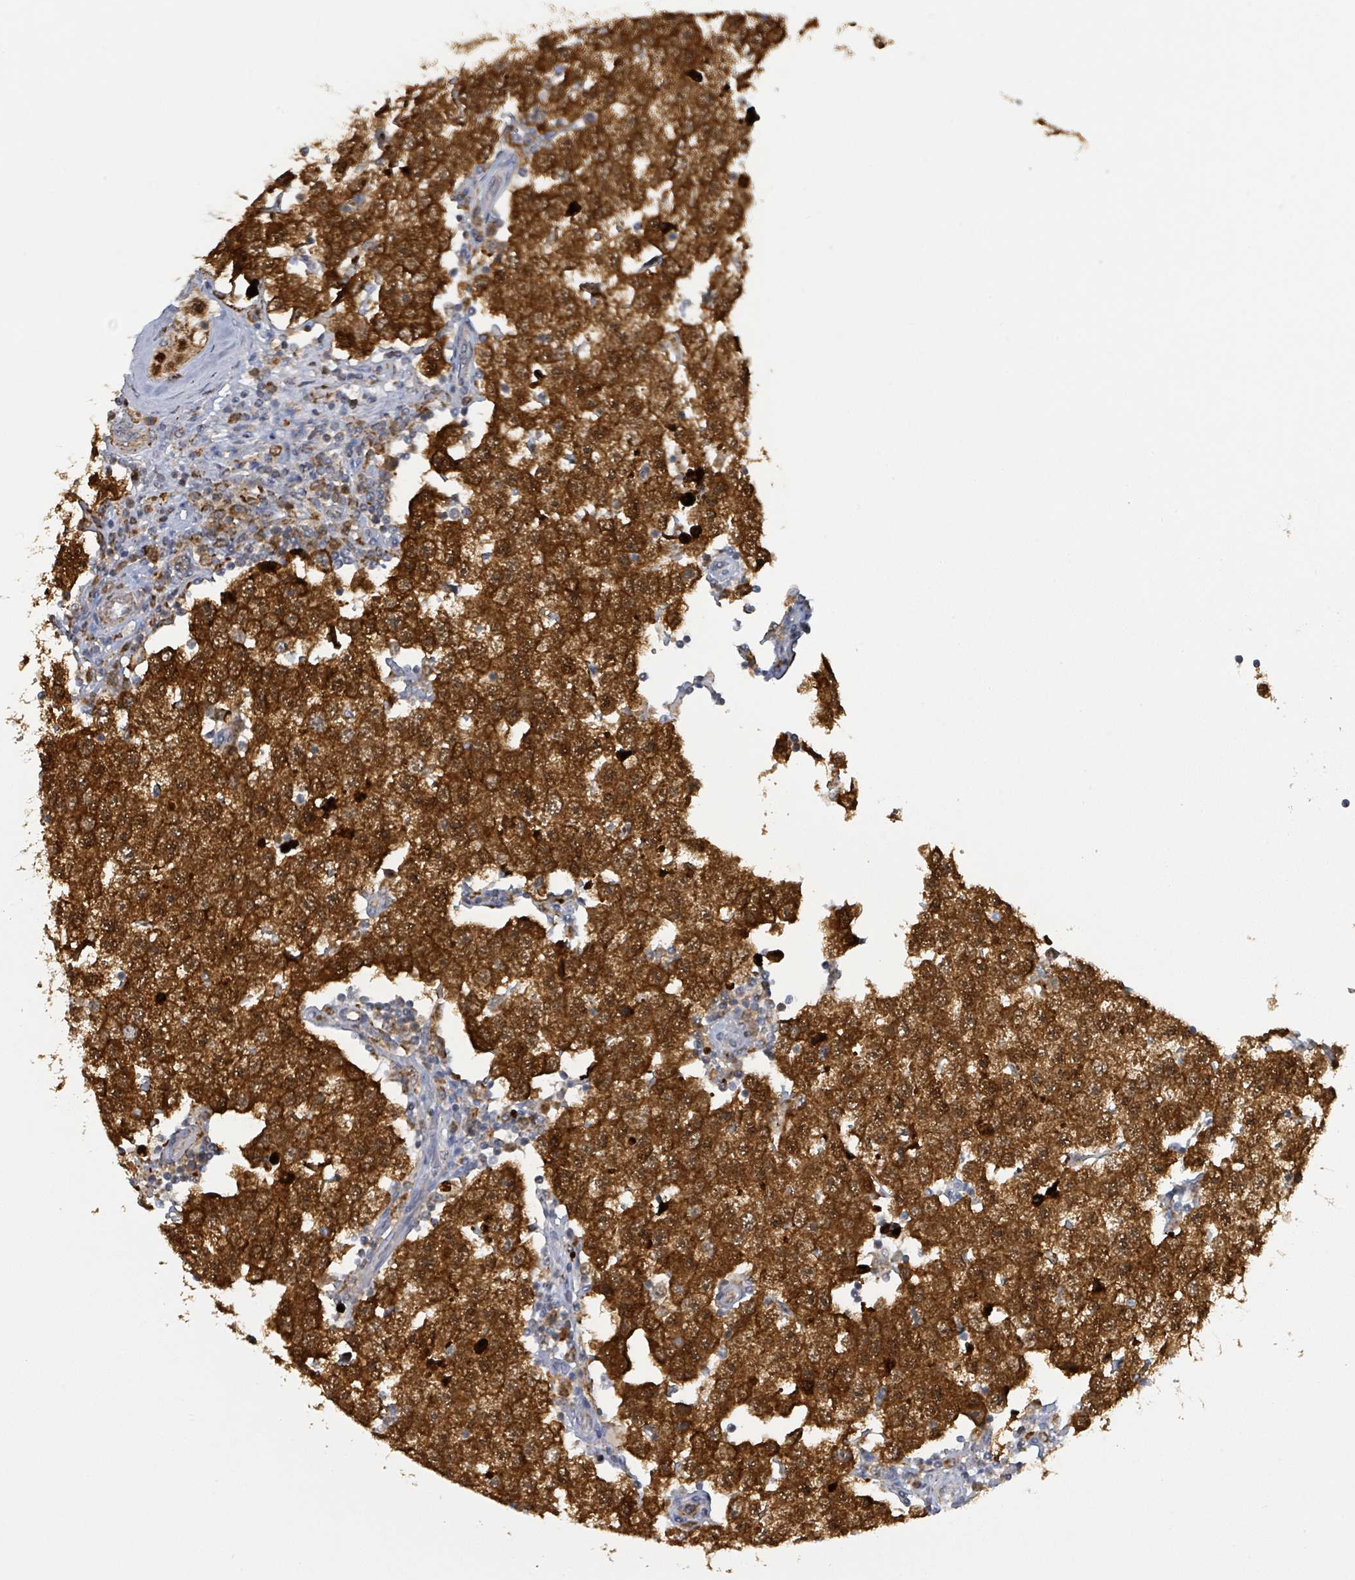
{"staining": {"intensity": "strong", "quantity": ">75%", "location": "cytoplasmic/membranous,nuclear"}, "tissue": "testis cancer", "cell_type": "Tumor cells", "image_type": "cancer", "snomed": [{"axis": "morphology", "description": "Seminoma, NOS"}, {"axis": "topography", "description": "Testis"}], "caption": "The image displays a brown stain indicating the presence of a protein in the cytoplasmic/membranous and nuclear of tumor cells in testis cancer (seminoma).", "gene": "PSMB7", "patient": {"sex": "male", "age": 34}}